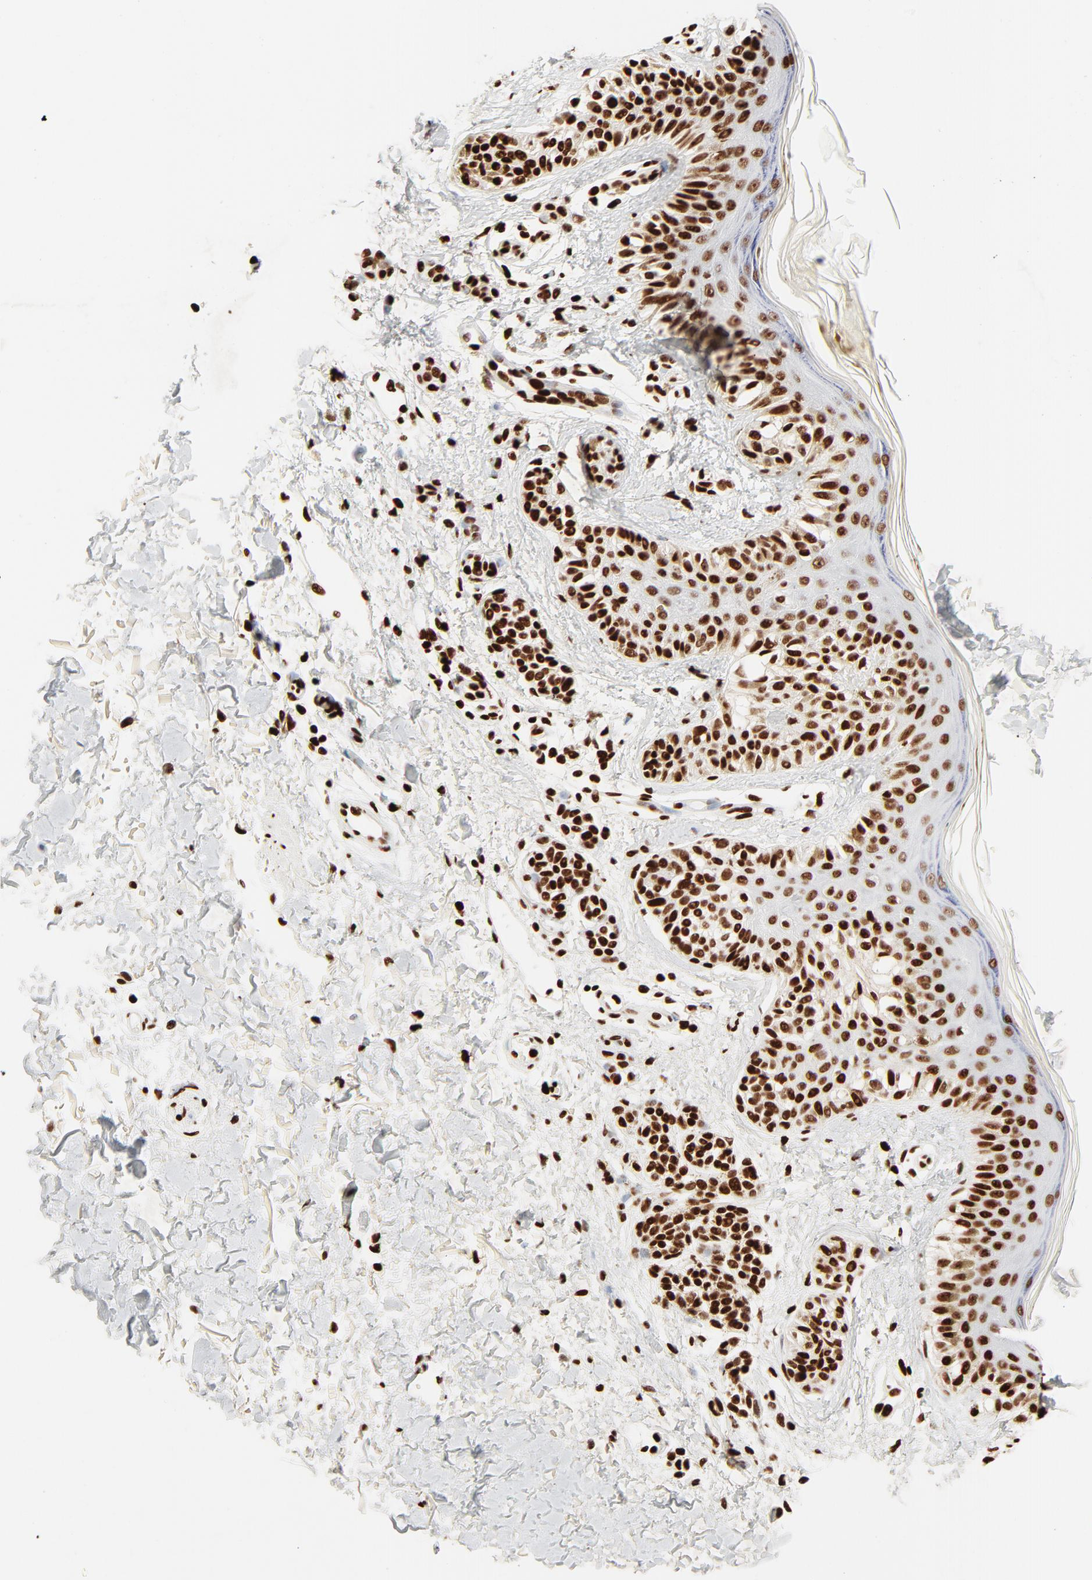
{"staining": {"intensity": "strong", "quantity": ">75%", "location": "nuclear"}, "tissue": "melanoma", "cell_type": "Tumor cells", "image_type": "cancer", "snomed": [{"axis": "morphology", "description": "Normal tissue, NOS"}, {"axis": "morphology", "description": "Malignant melanoma, NOS"}, {"axis": "topography", "description": "Skin"}], "caption": "Brown immunohistochemical staining in malignant melanoma displays strong nuclear expression in approximately >75% of tumor cells.", "gene": "HMGB2", "patient": {"sex": "male", "age": 83}}